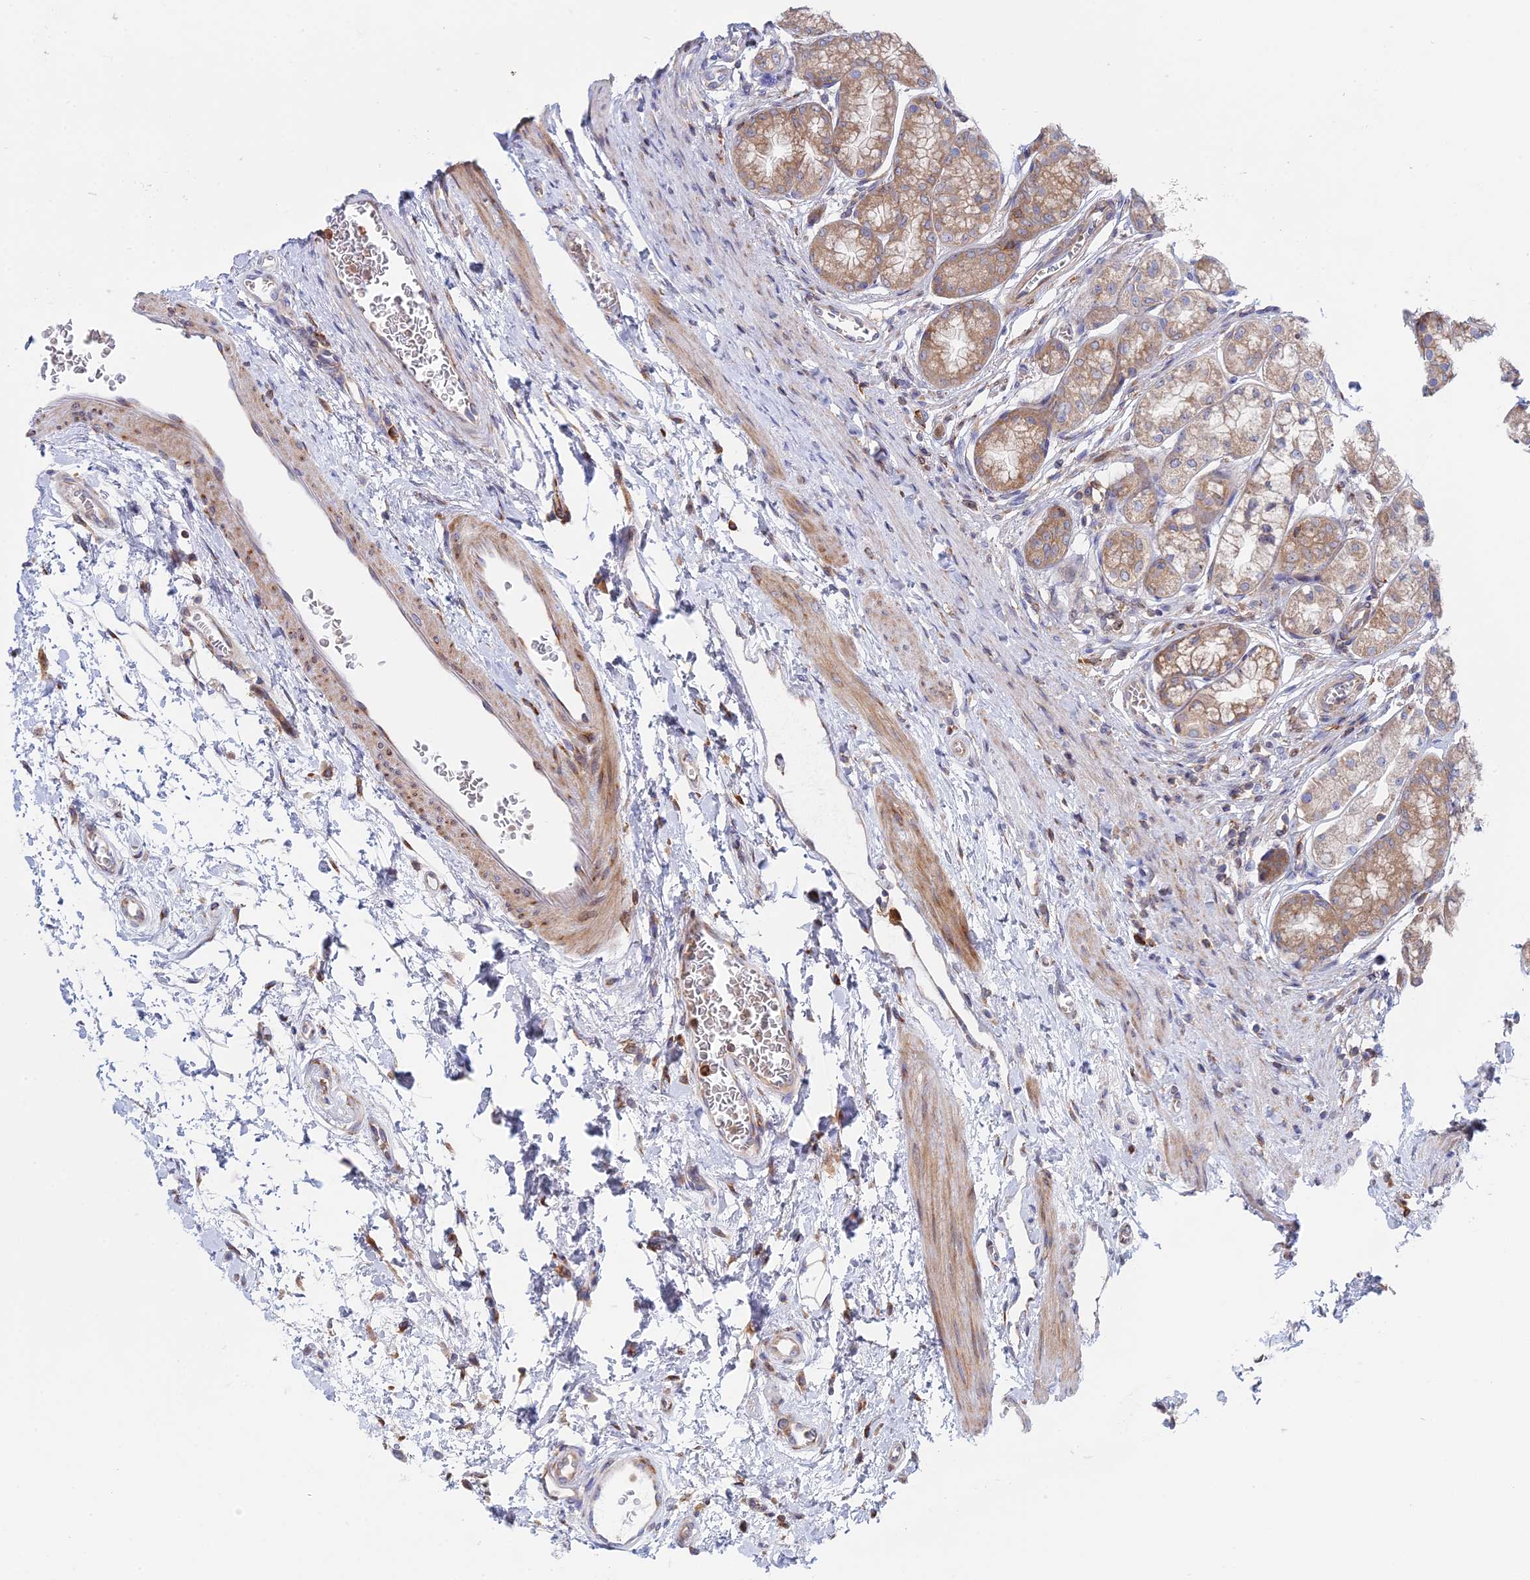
{"staining": {"intensity": "moderate", "quantity": ">75%", "location": "cytoplasmic/membranous"}, "tissue": "stomach", "cell_type": "Glandular cells", "image_type": "normal", "snomed": [{"axis": "morphology", "description": "Normal tissue, NOS"}, {"axis": "morphology", "description": "Adenocarcinoma, NOS"}, {"axis": "morphology", "description": "Adenocarcinoma, High grade"}, {"axis": "topography", "description": "Stomach, upper"}, {"axis": "topography", "description": "Stomach"}], "caption": "Moderate cytoplasmic/membranous positivity for a protein is appreciated in about >75% of glandular cells of benign stomach using immunohistochemistry.", "gene": "GMIP", "patient": {"sex": "female", "age": 65}}